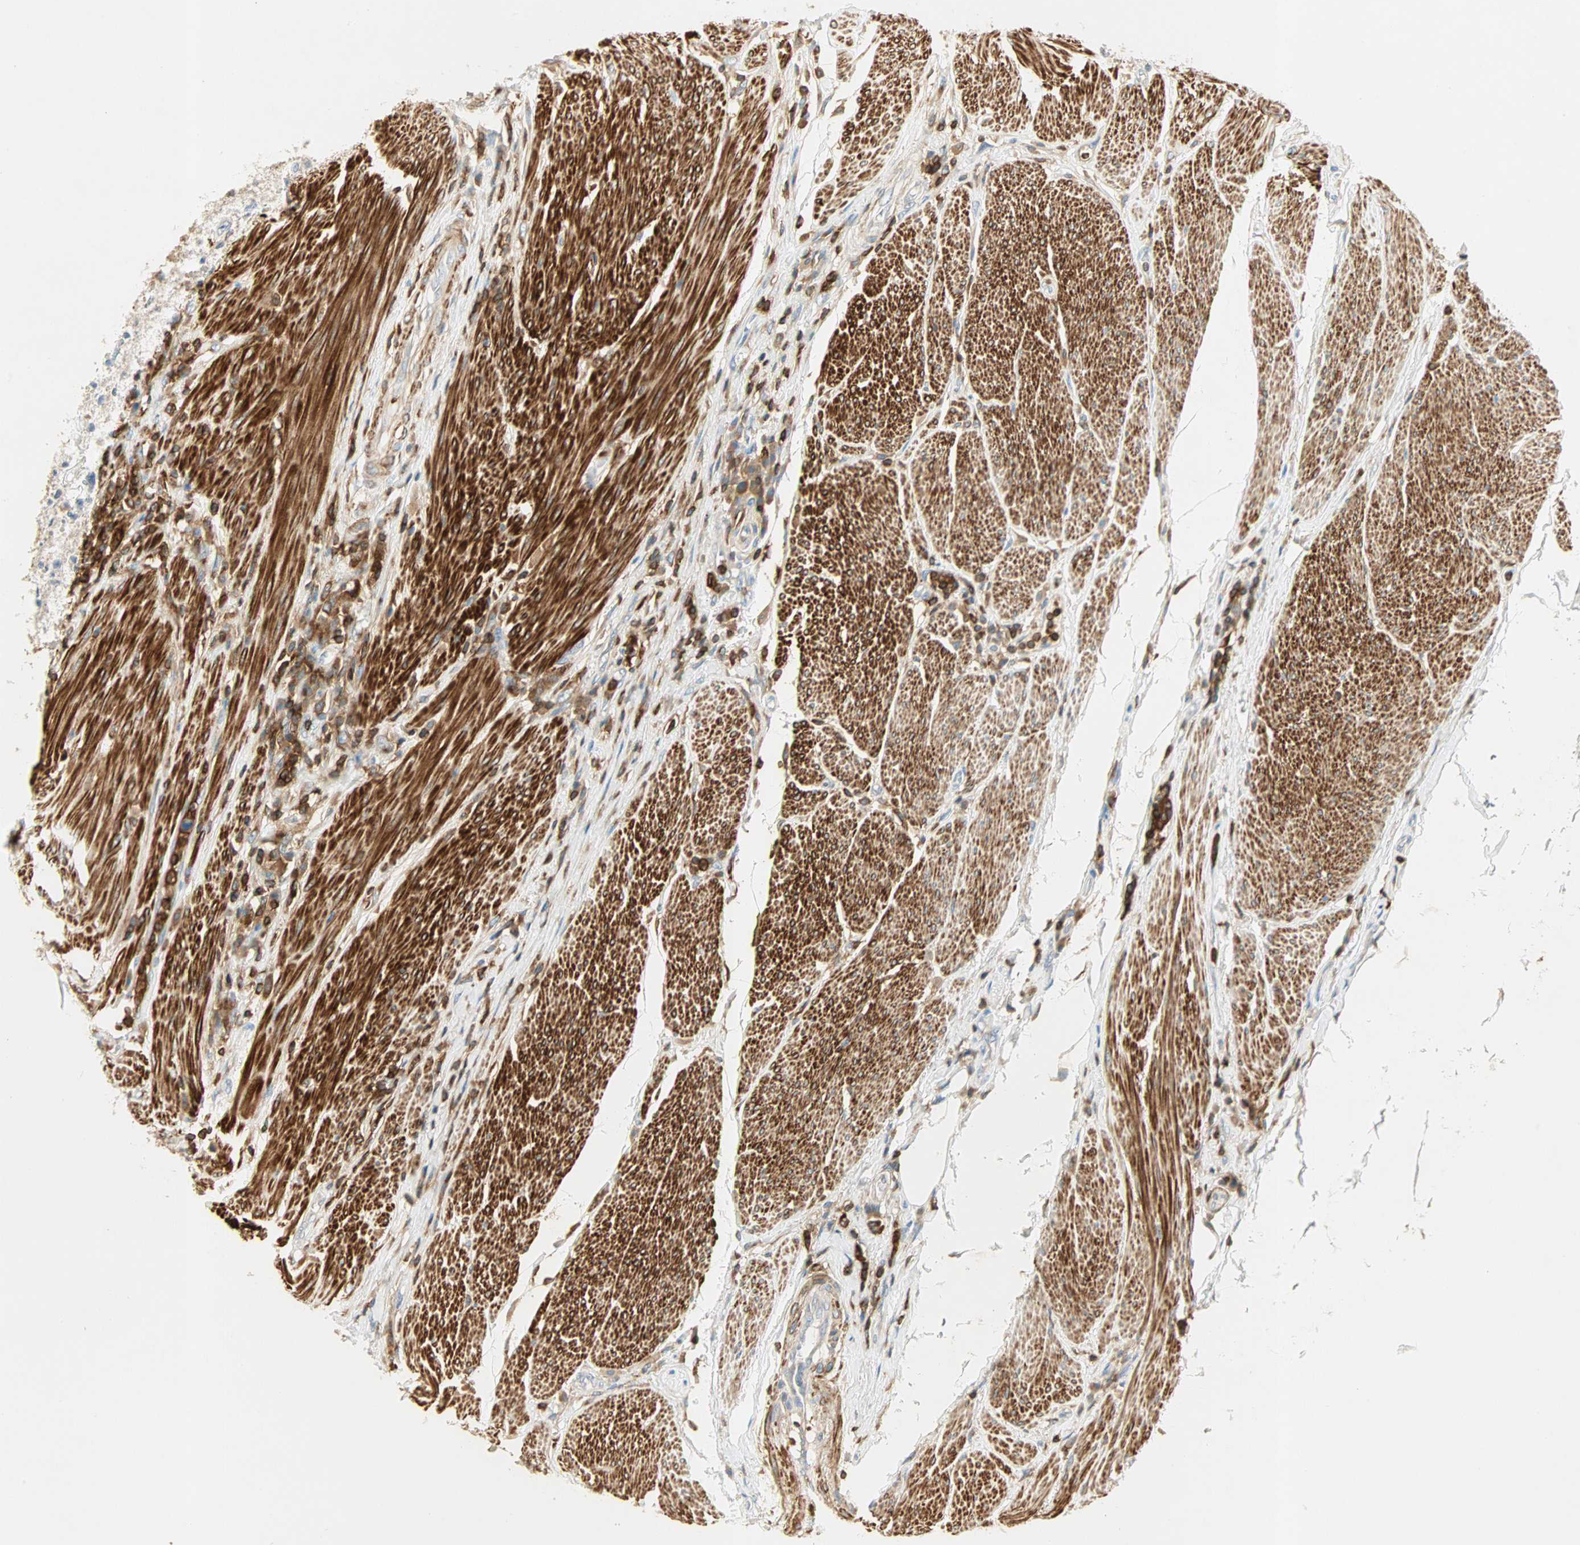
{"staining": {"intensity": "moderate", "quantity": ">75%", "location": "cytoplasmic/membranous"}, "tissue": "urothelial cancer", "cell_type": "Tumor cells", "image_type": "cancer", "snomed": [{"axis": "morphology", "description": "Urothelial carcinoma, High grade"}, {"axis": "topography", "description": "Urinary bladder"}], "caption": "Tumor cells exhibit moderate cytoplasmic/membranous expression in approximately >75% of cells in urothelial cancer.", "gene": "FMNL1", "patient": {"sex": "male", "age": 61}}